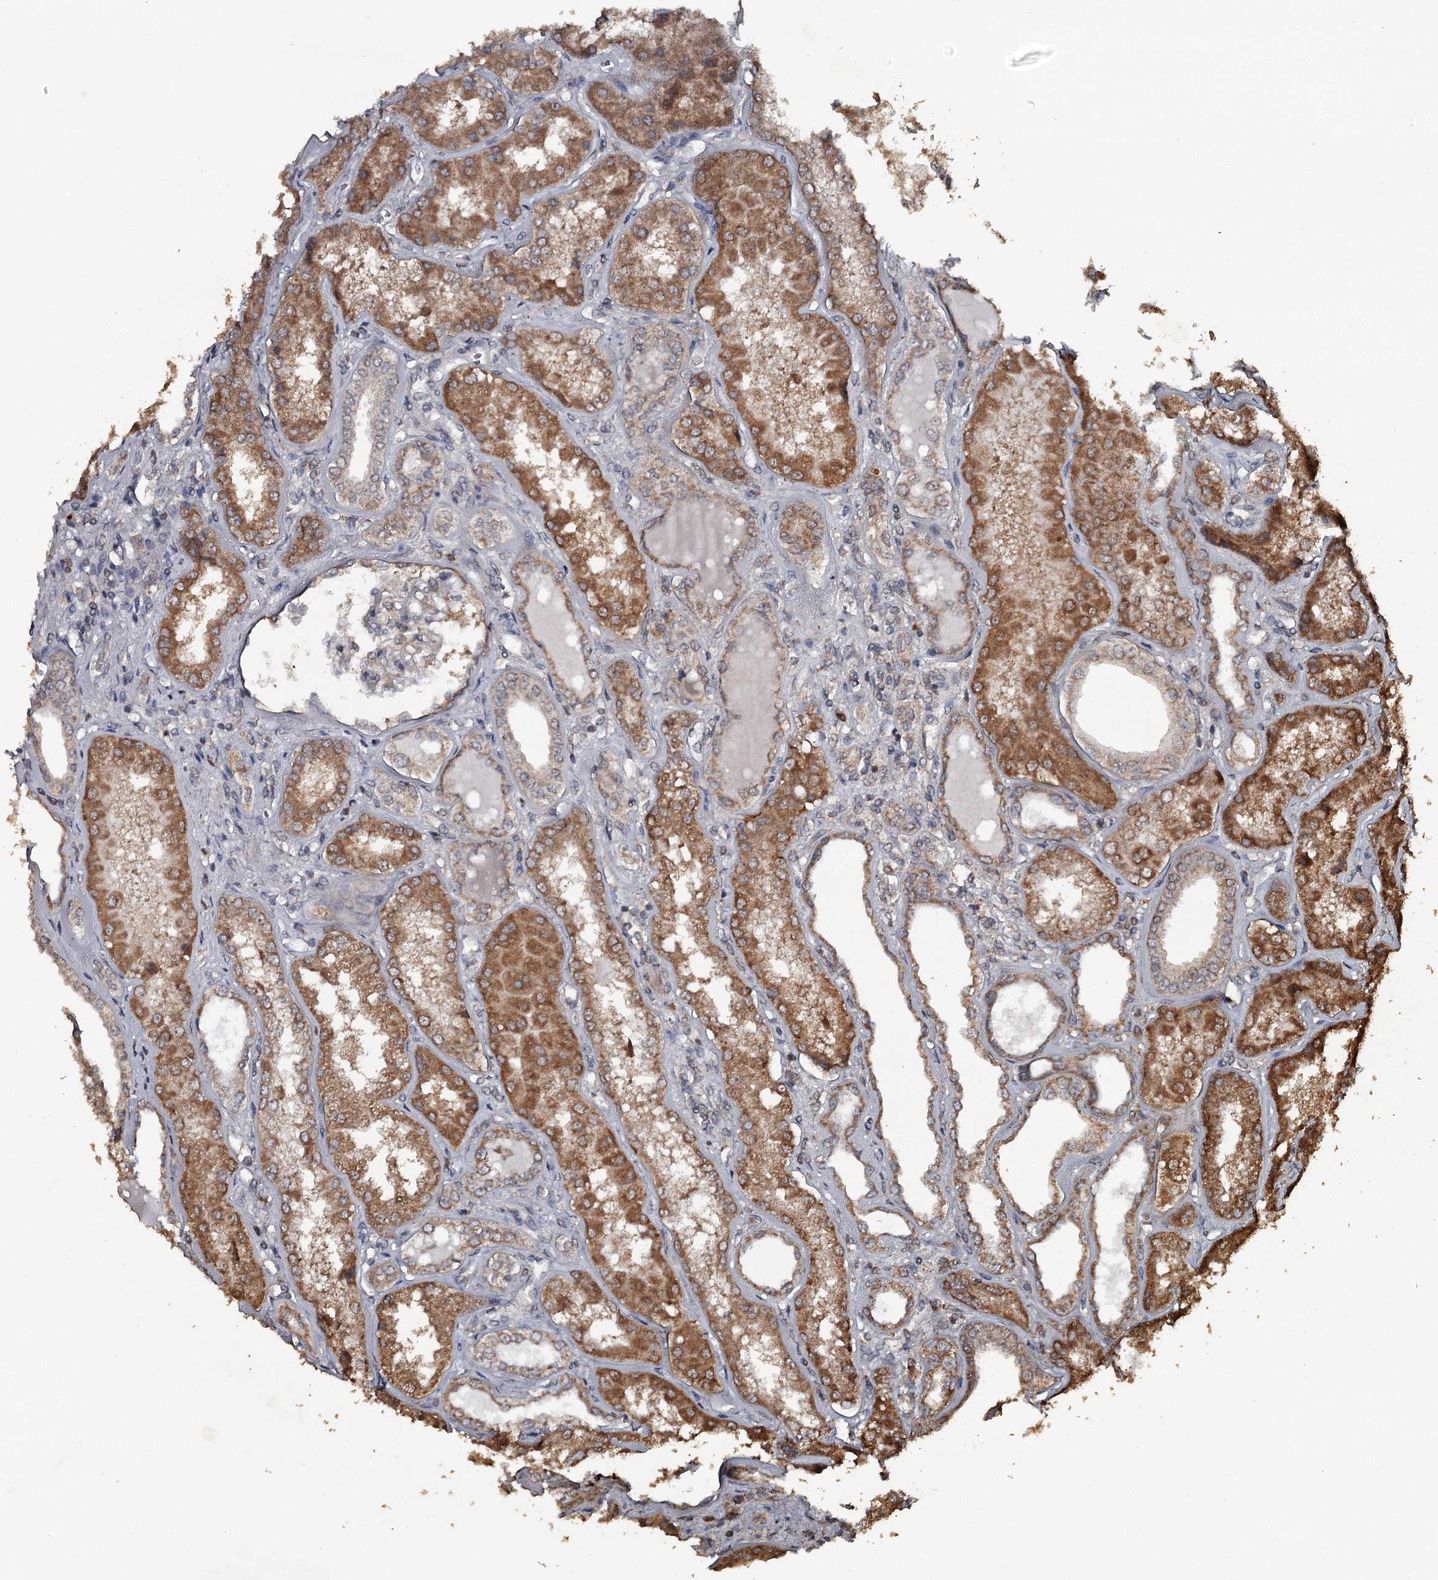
{"staining": {"intensity": "weak", "quantity": "25%-75%", "location": "cytoplasmic/membranous"}, "tissue": "kidney", "cell_type": "Cells in glomeruli", "image_type": "normal", "snomed": [{"axis": "morphology", "description": "Normal tissue, NOS"}, {"axis": "topography", "description": "Kidney"}], "caption": "IHC micrograph of unremarkable kidney: human kidney stained using immunohistochemistry displays low levels of weak protein expression localized specifically in the cytoplasmic/membranous of cells in glomeruli, appearing as a cytoplasmic/membranous brown color.", "gene": "WIPI1", "patient": {"sex": "female", "age": 56}}